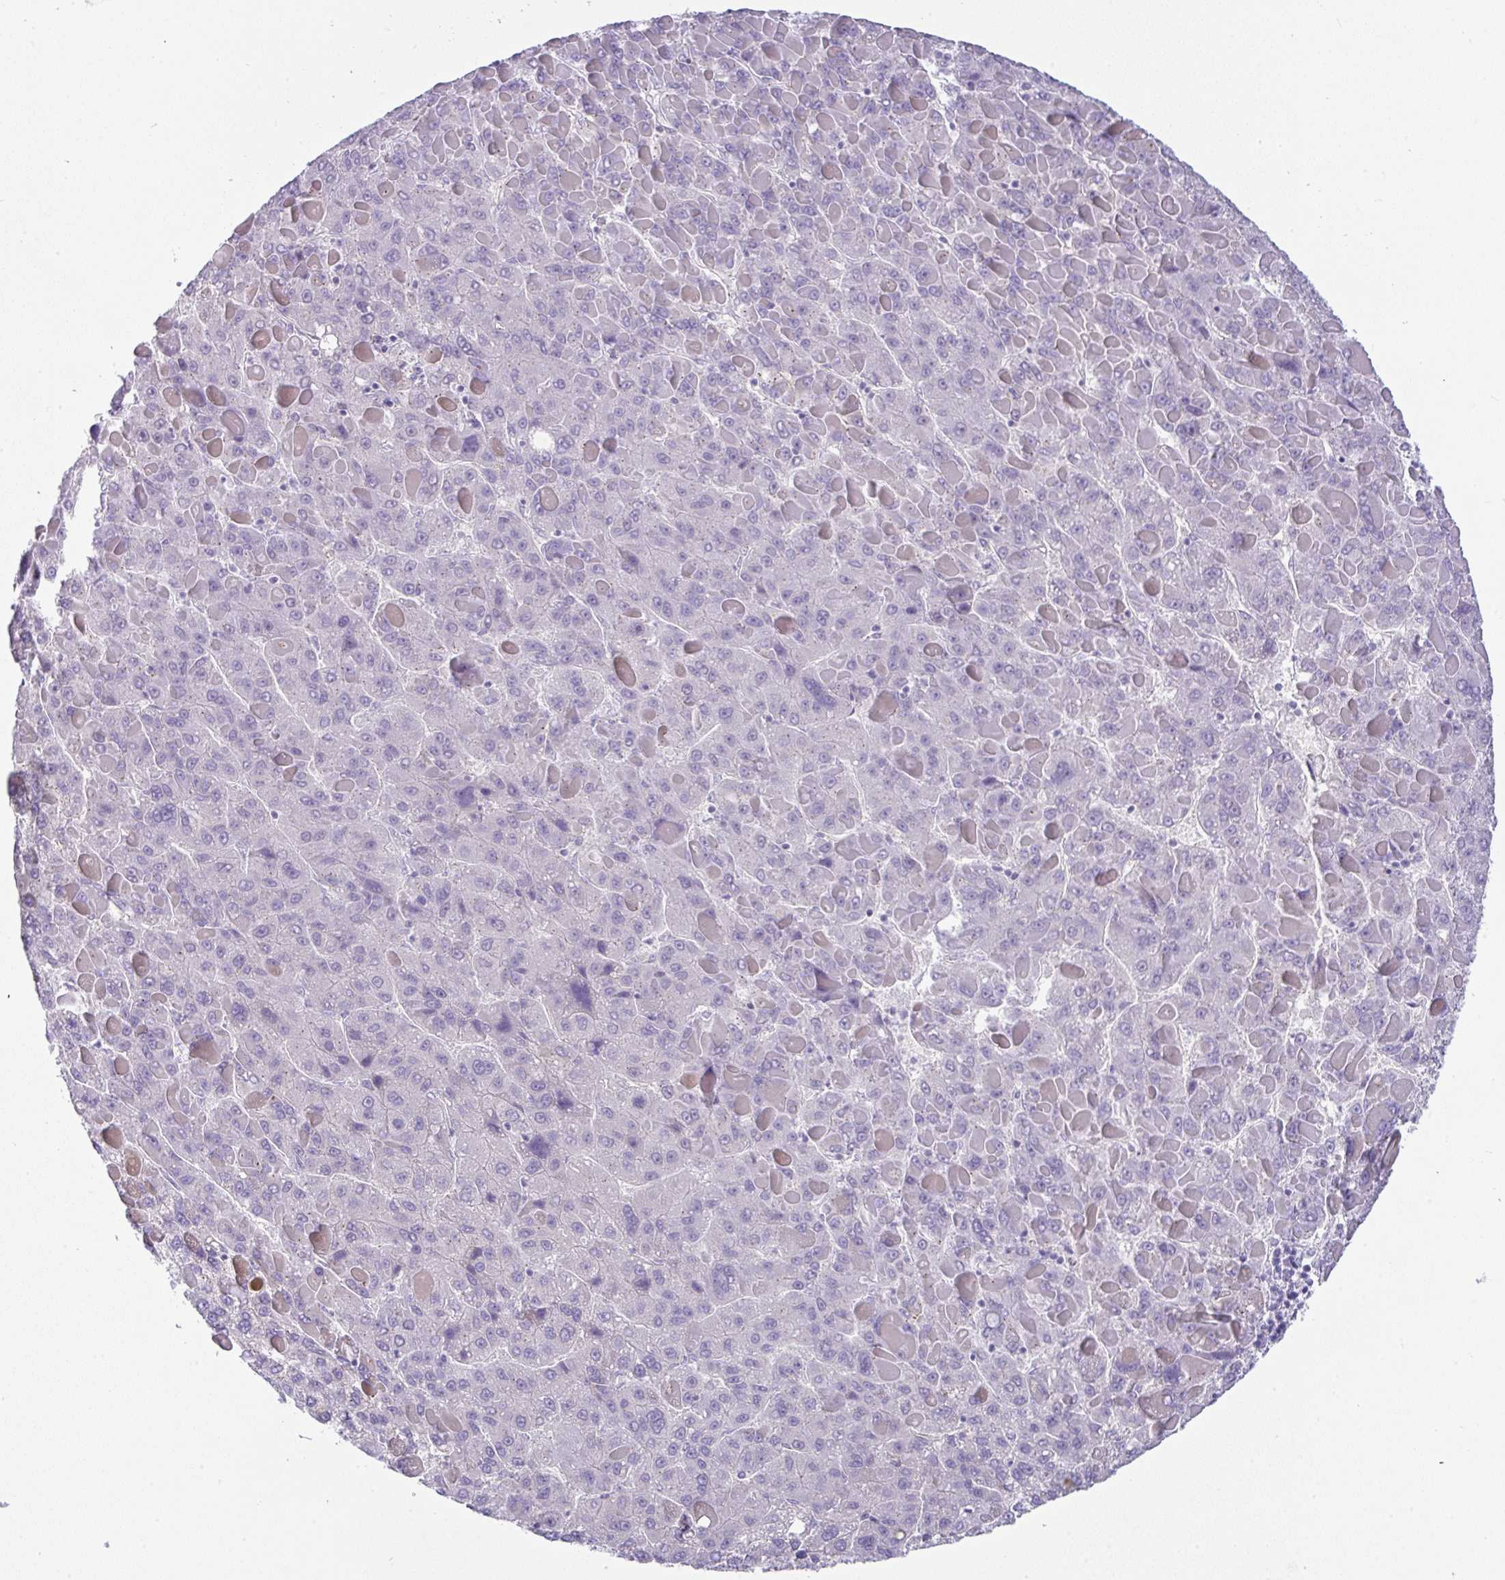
{"staining": {"intensity": "negative", "quantity": "none", "location": "none"}, "tissue": "liver cancer", "cell_type": "Tumor cells", "image_type": "cancer", "snomed": [{"axis": "morphology", "description": "Carcinoma, Hepatocellular, NOS"}, {"axis": "topography", "description": "Liver"}], "caption": "Immunohistochemical staining of liver cancer (hepatocellular carcinoma) exhibits no significant expression in tumor cells.", "gene": "FAM177A1", "patient": {"sex": "female", "age": 82}}